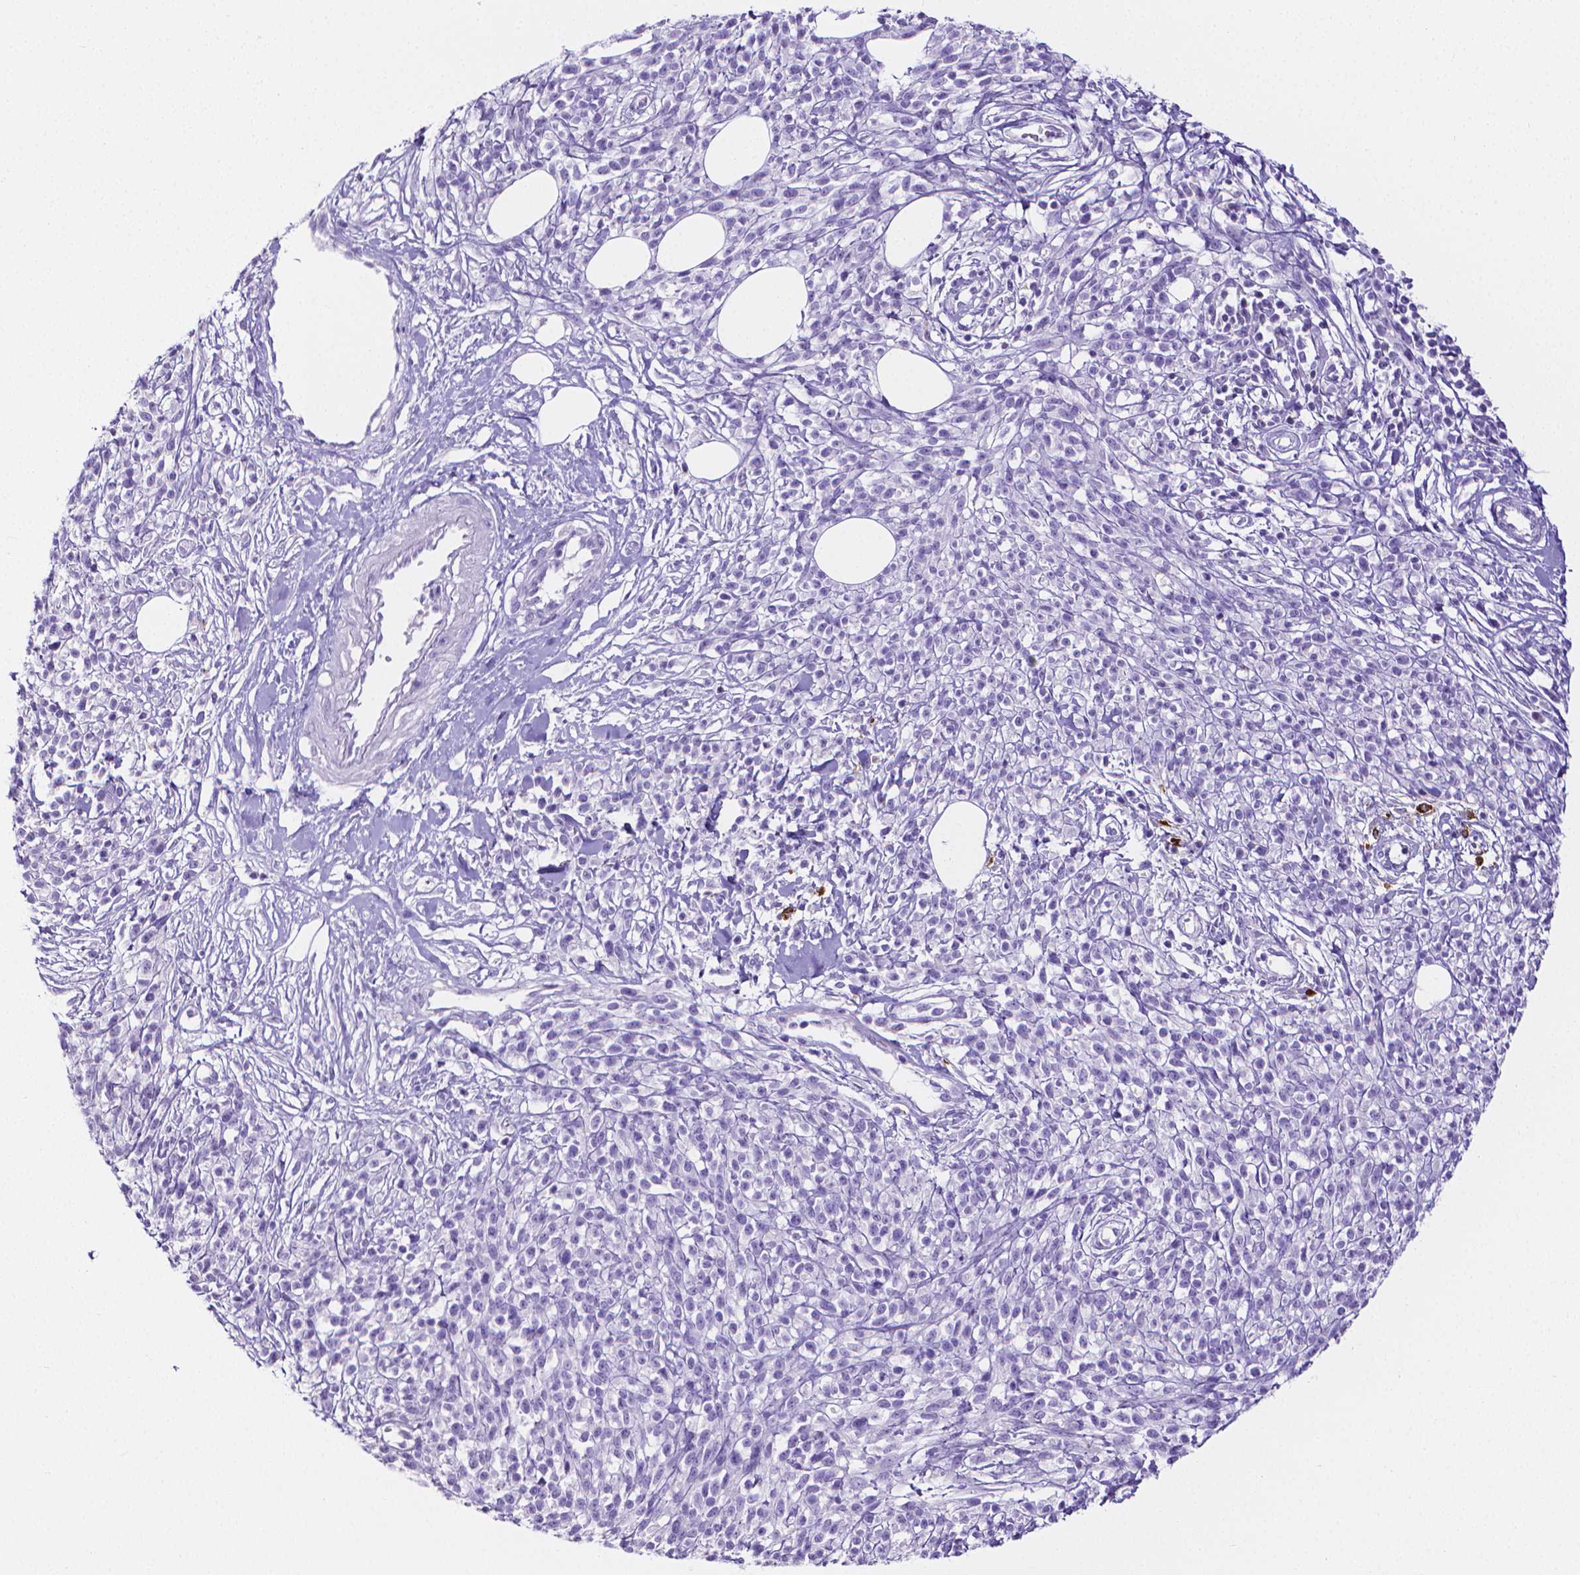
{"staining": {"intensity": "negative", "quantity": "none", "location": "none"}, "tissue": "melanoma", "cell_type": "Tumor cells", "image_type": "cancer", "snomed": [{"axis": "morphology", "description": "Malignant melanoma, NOS"}, {"axis": "topography", "description": "Skin"}, {"axis": "topography", "description": "Skin of trunk"}], "caption": "Melanoma was stained to show a protein in brown. There is no significant staining in tumor cells. (Immunohistochemistry (ihc), brightfield microscopy, high magnification).", "gene": "MMP9", "patient": {"sex": "male", "age": 74}}